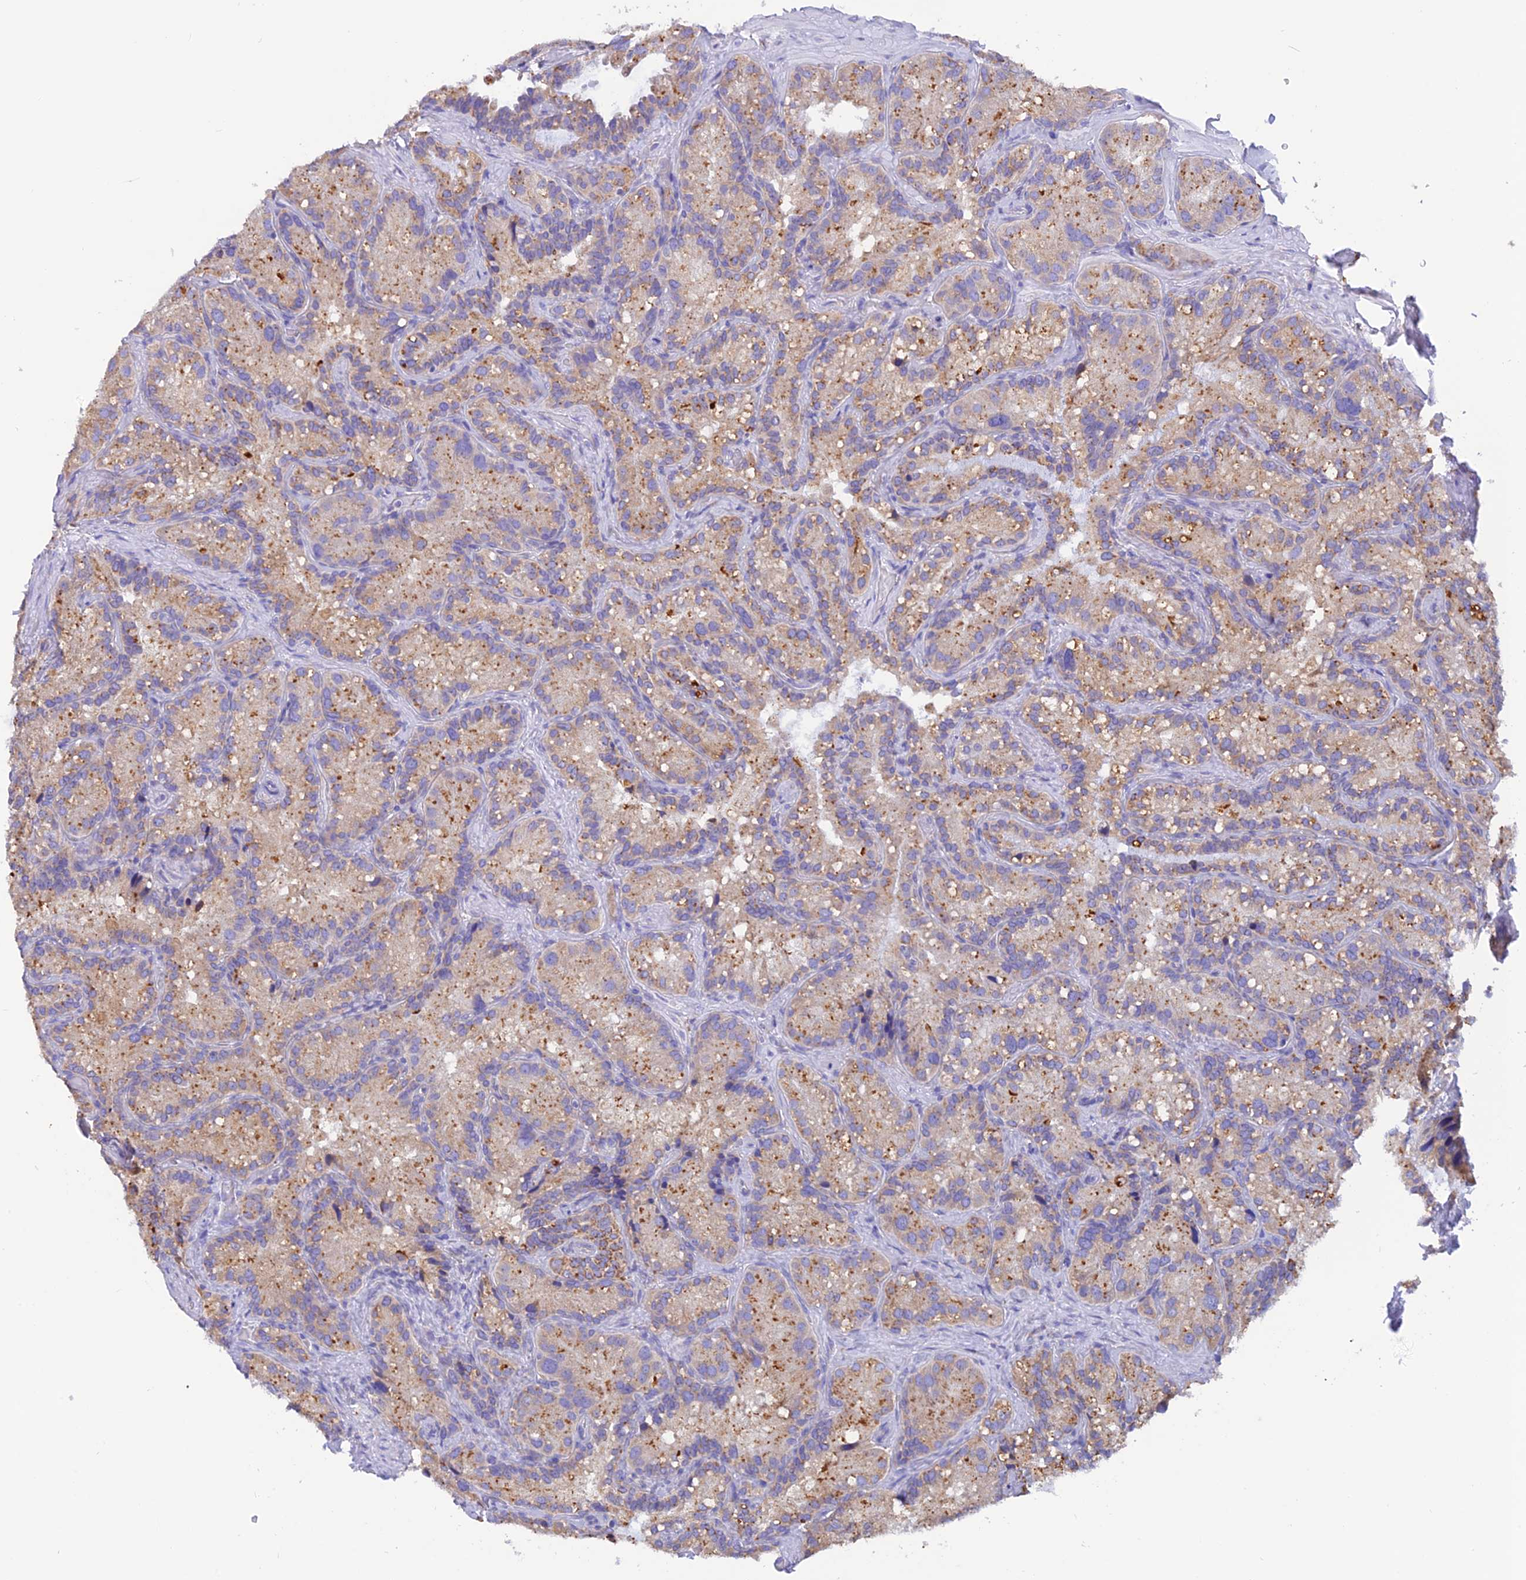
{"staining": {"intensity": "moderate", "quantity": "25%-75%", "location": "cytoplasmic/membranous"}, "tissue": "seminal vesicle", "cell_type": "Glandular cells", "image_type": "normal", "snomed": [{"axis": "morphology", "description": "Normal tissue, NOS"}, {"axis": "topography", "description": "Prostate"}, {"axis": "topography", "description": "Seminal veicle"}], "caption": "Human seminal vesicle stained for a protein (brown) reveals moderate cytoplasmic/membranous positive expression in about 25%-75% of glandular cells.", "gene": "ENSG00000255439", "patient": {"sex": "male", "age": 68}}